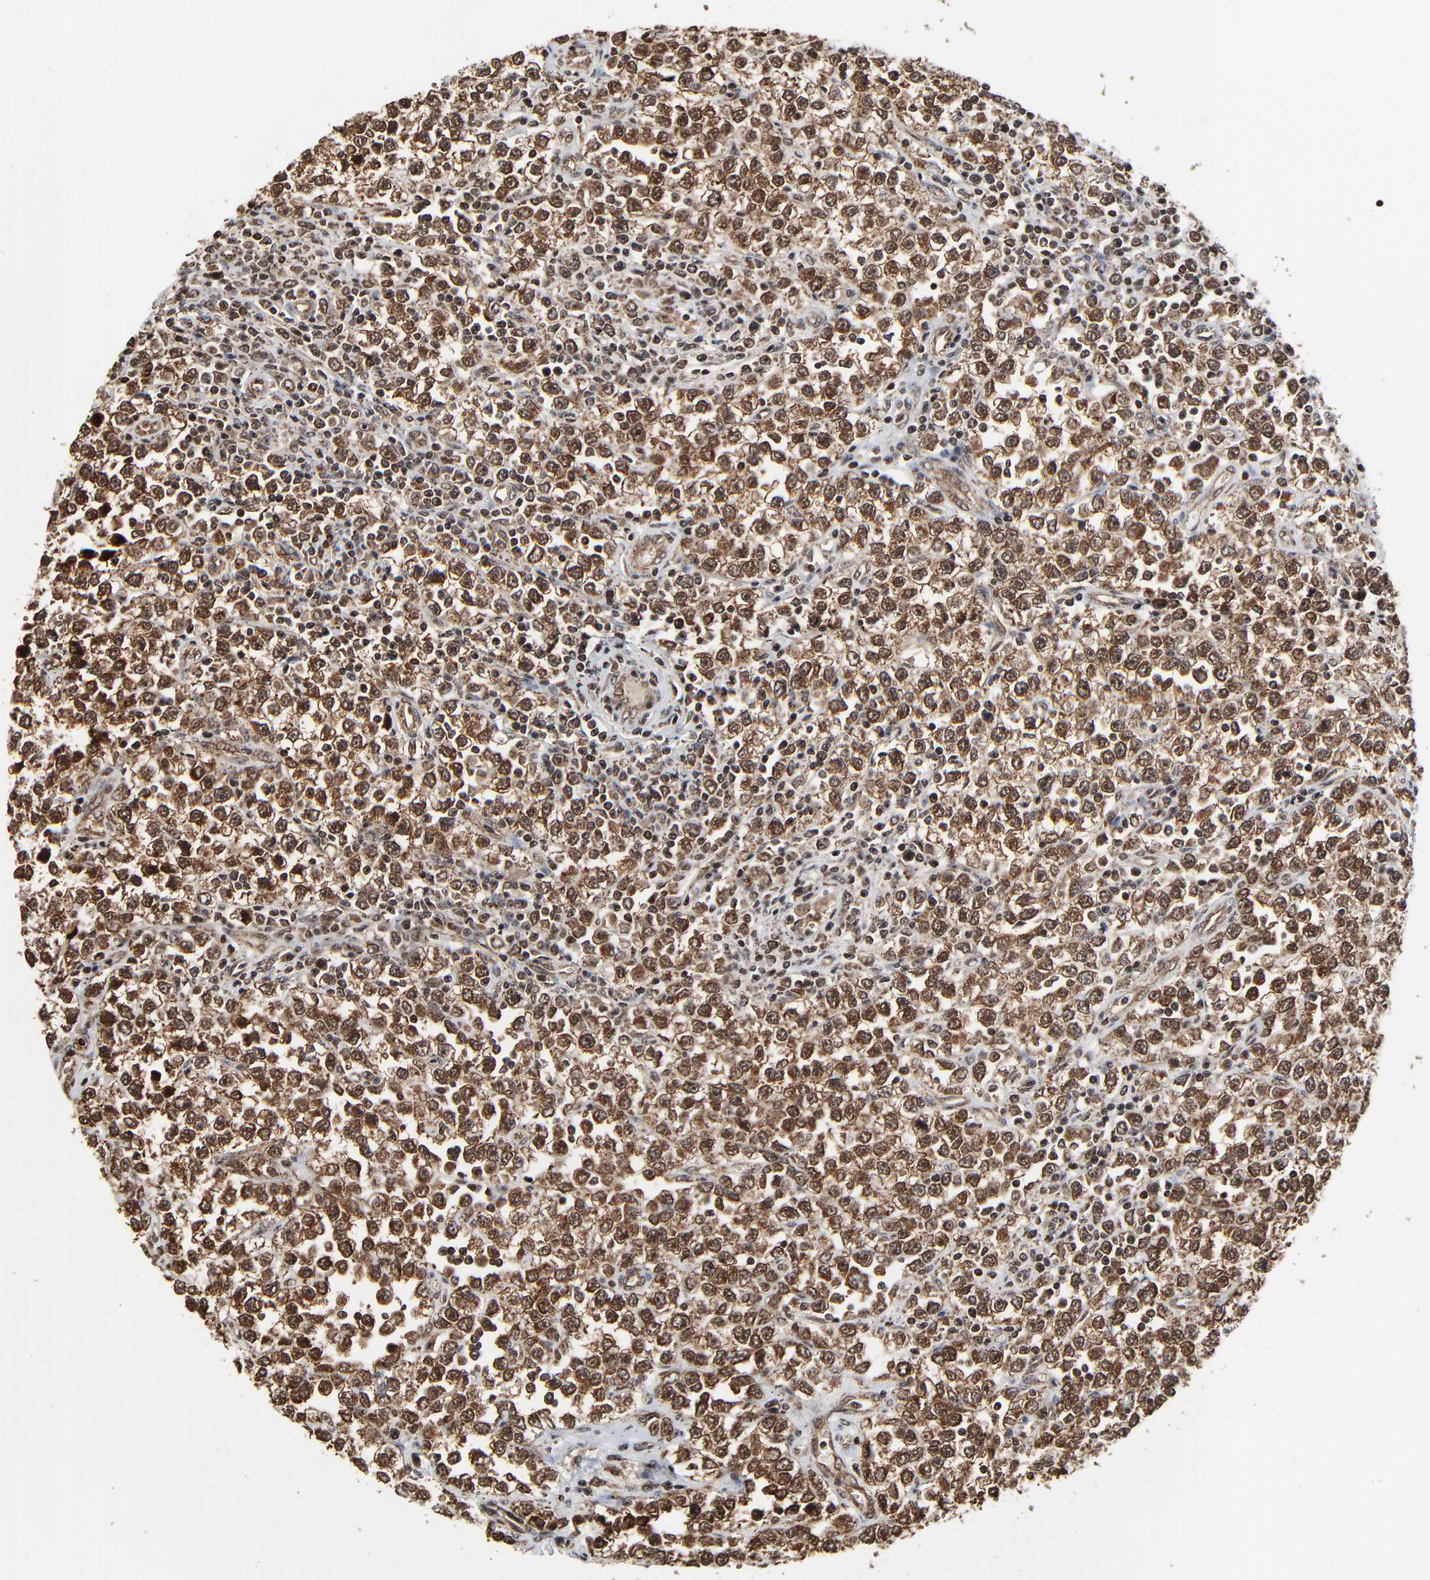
{"staining": {"intensity": "moderate", "quantity": ">75%", "location": "cytoplasmic/membranous,nuclear"}, "tissue": "testis cancer", "cell_type": "Tumor cells", "image_type": "cancer", "snomed": [{"axis": "morphology", "description": "Seminoma, NOS"}, {"axis": "topography", "description": "Testis"}], "caption": "Moderate cytoplasmic/membranous and nuclear staining is present in approximately >75% of tumor cells in testis seminoma.", "gene": "RHOJ", "patient": {"sex": "male", "age": 25}}